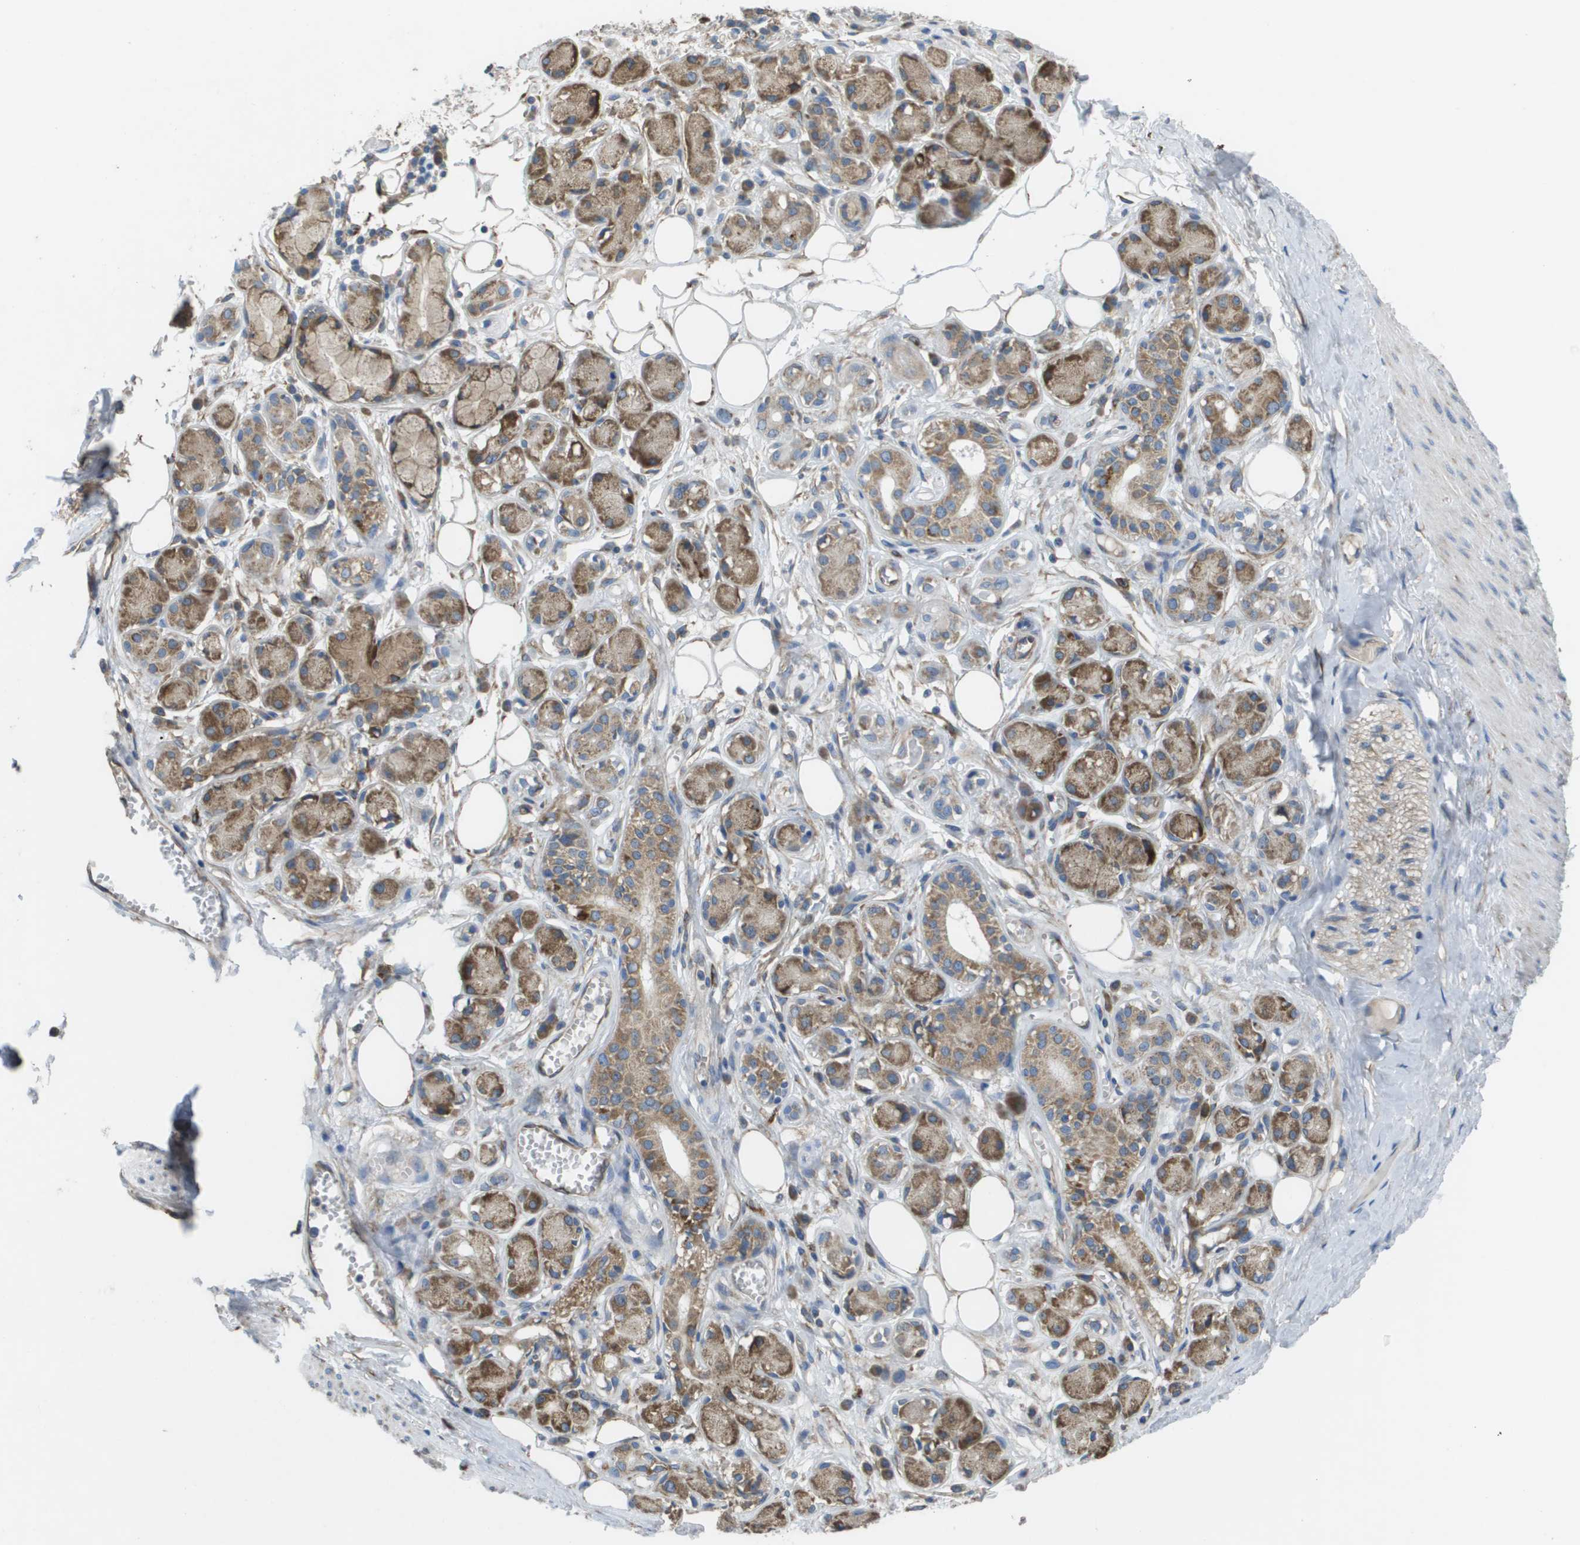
{"staining": {"intensity": "weak", "quantity": ">75%", "location": "cytoplasmic/membranous"}, "tissue": "adipose tissue", "cell_type": "Adipocytes", "image_type": "normal", "snomed": [{"axis": "morphology", "description": "Normal tissue, NOS"}, {"axis": "morphology", "description": "Inflammation, NOS"}, {"axis": "topography", "description": "Salivary gland"}, {"axis": "topography", "description": "Peripheral nerve tissue"}], "caption": "Immunohistochemistry photomicrograph of unremarkable human adipose tissue stained for a protein (brown), which displays low levels of weak cytoplasmic/membranous positivity in approximately >75% of adipocytes.", "gene": "CLCN2", "patient": {"sex": "female", "age": 75}}